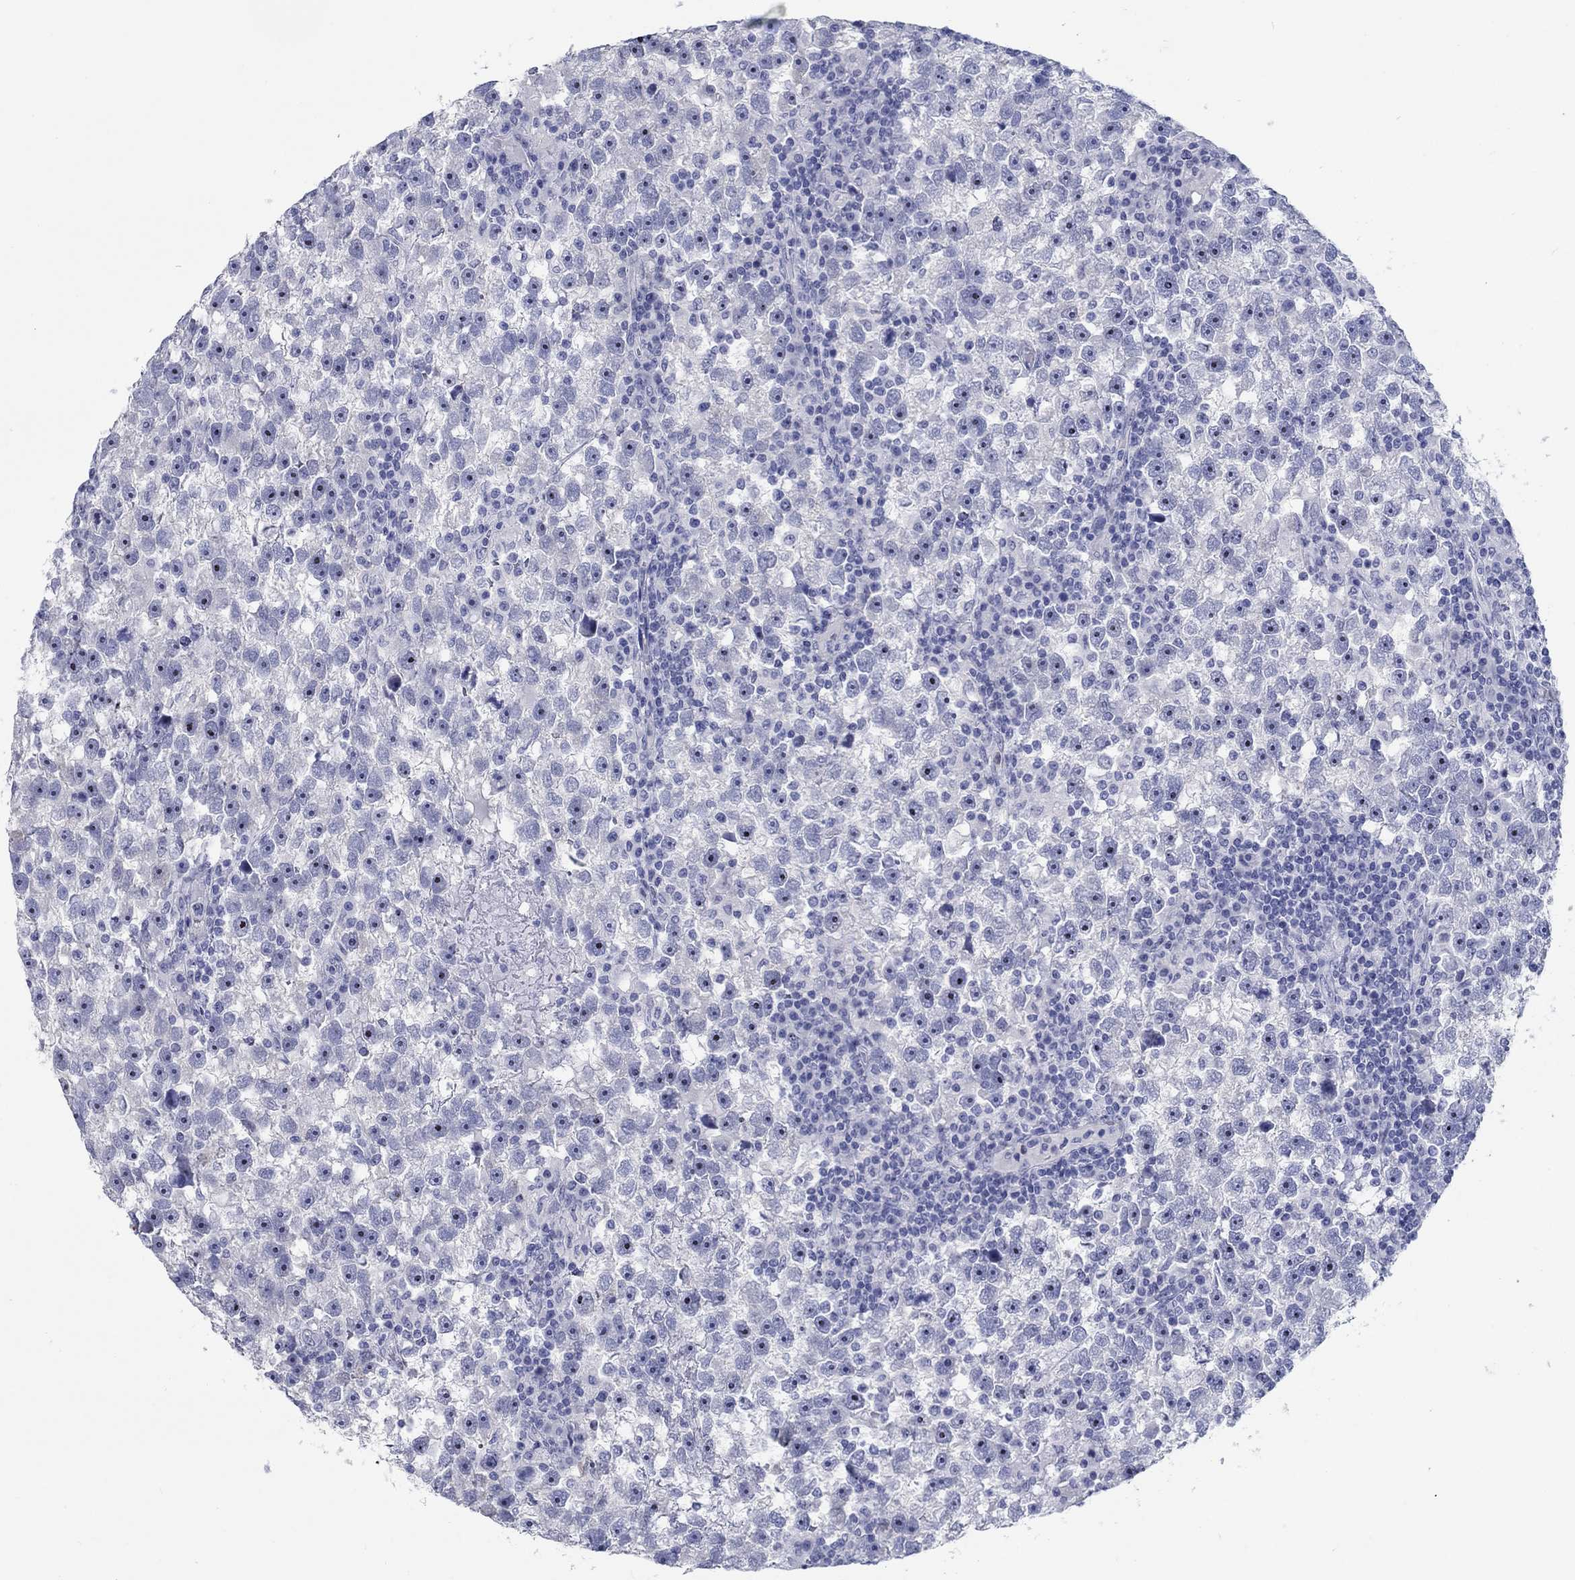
{"staining": {"intensity": "negative", "quantity": "none", "location": "none"}, "tissue": "testis cancer", "cell_type": "Tumor cells", "image_type": "cancer", "snomed": [{"axis": "morphology", "description": "Seminoma, NOS"}, {"axis": "topography", "description": "Testis"}], "caption": "This is an IHC image of testis cancer. There is no expression in tumor cells.", "gene": "AKR1C2", "patient": {"sex": "male", "age": 47}}